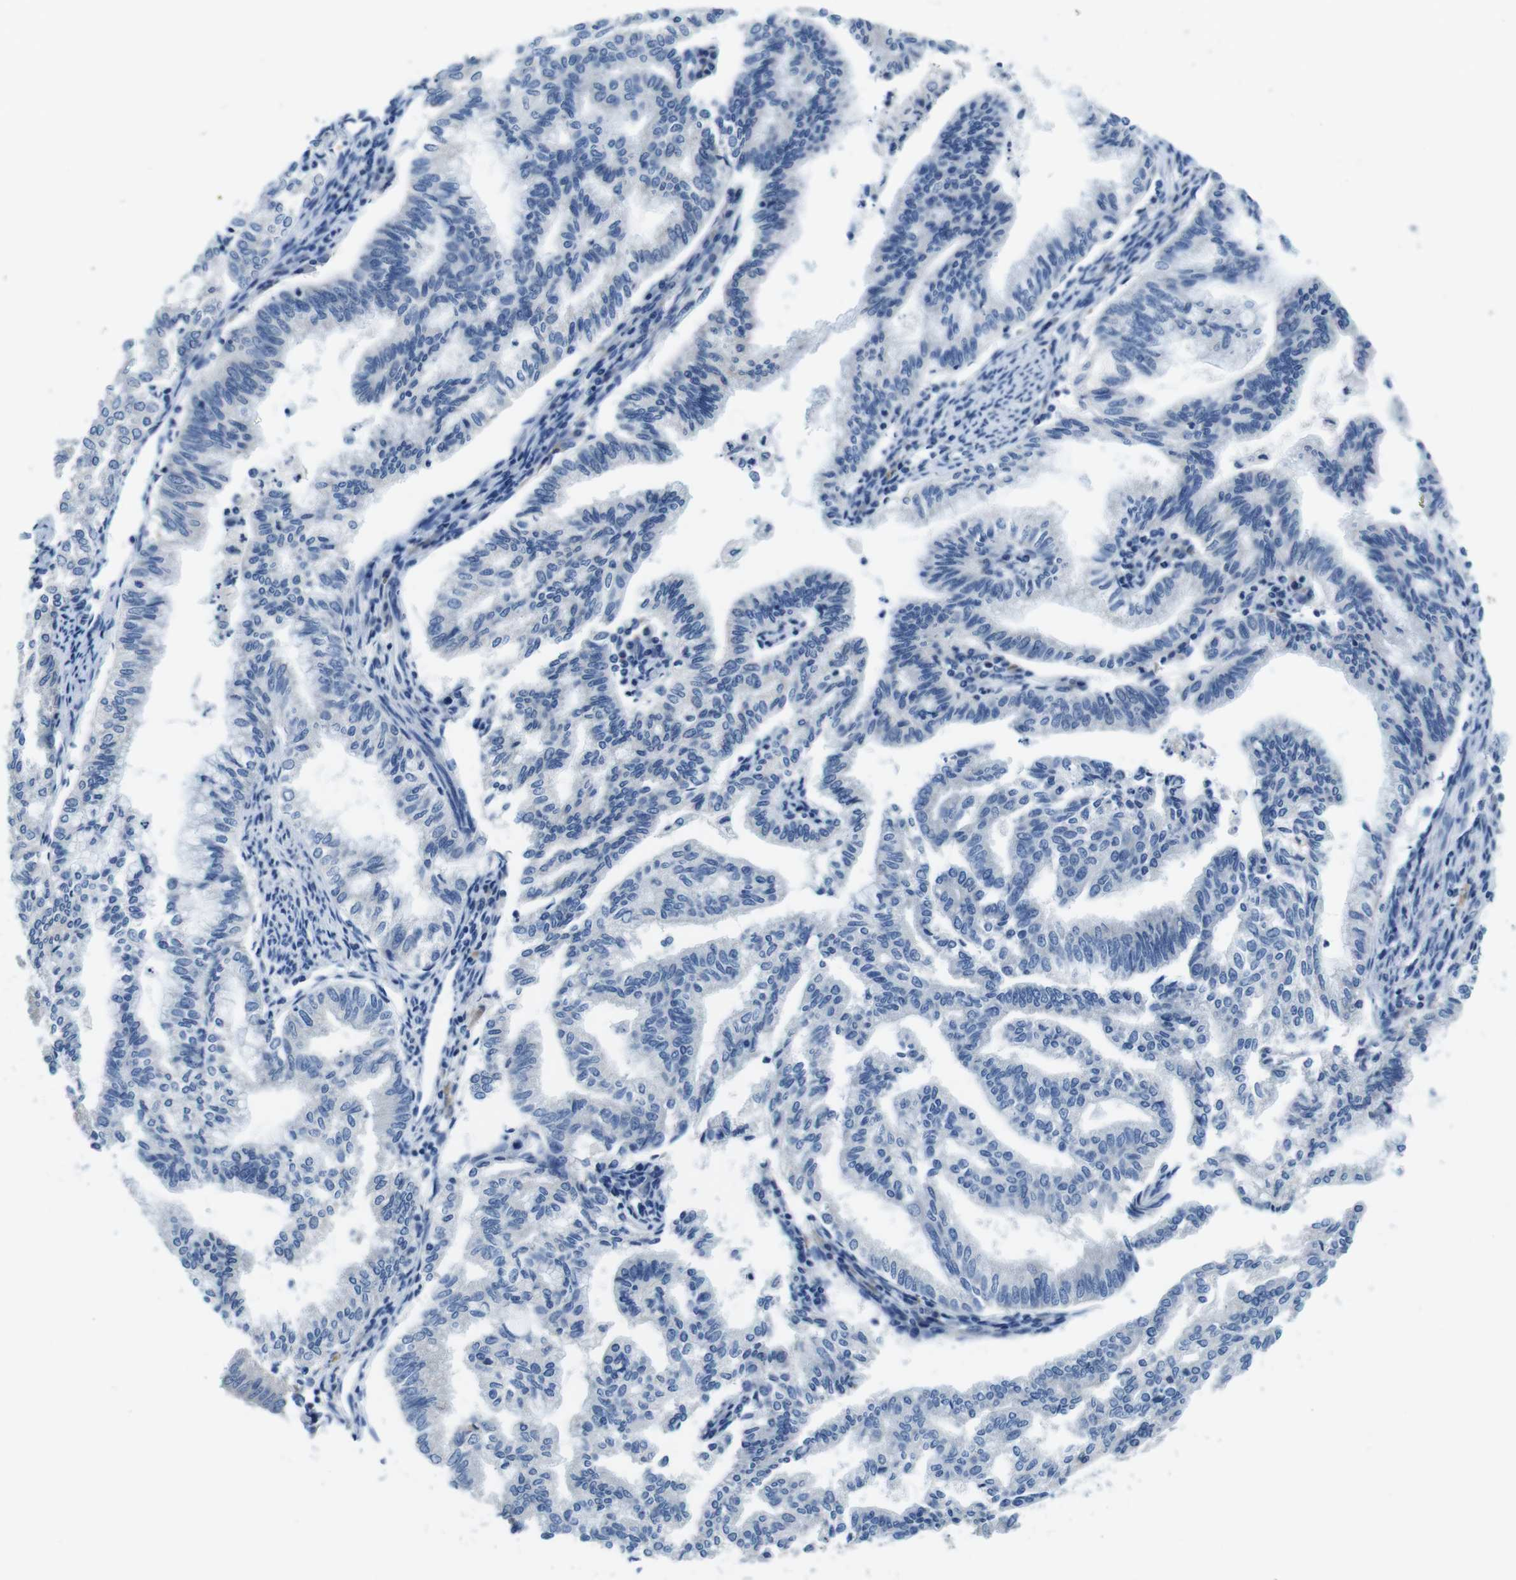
{"staining": {"intensity": "negative", "quantity": "none", "location": "none"}, "tissue": "endometrial cancer", "cell_type": "Tumor cells", "image_type": "cancer", "snomed": [{"axis": "morphology", "description": "Adenocarcinoma, NOS"}, {"axis": "topography", "description": "Endometrium"}], "caption": "High magnification brightfield microscopy of endometrial adenocarcinoma stained with DAB (3,3'-diaminobenzidine) (brown) and counterstained with hematoxylin (blue): tumor cells show no significant expression.", "gene": "DENND4C", "patient": {"sex": "female", "age": 79}}